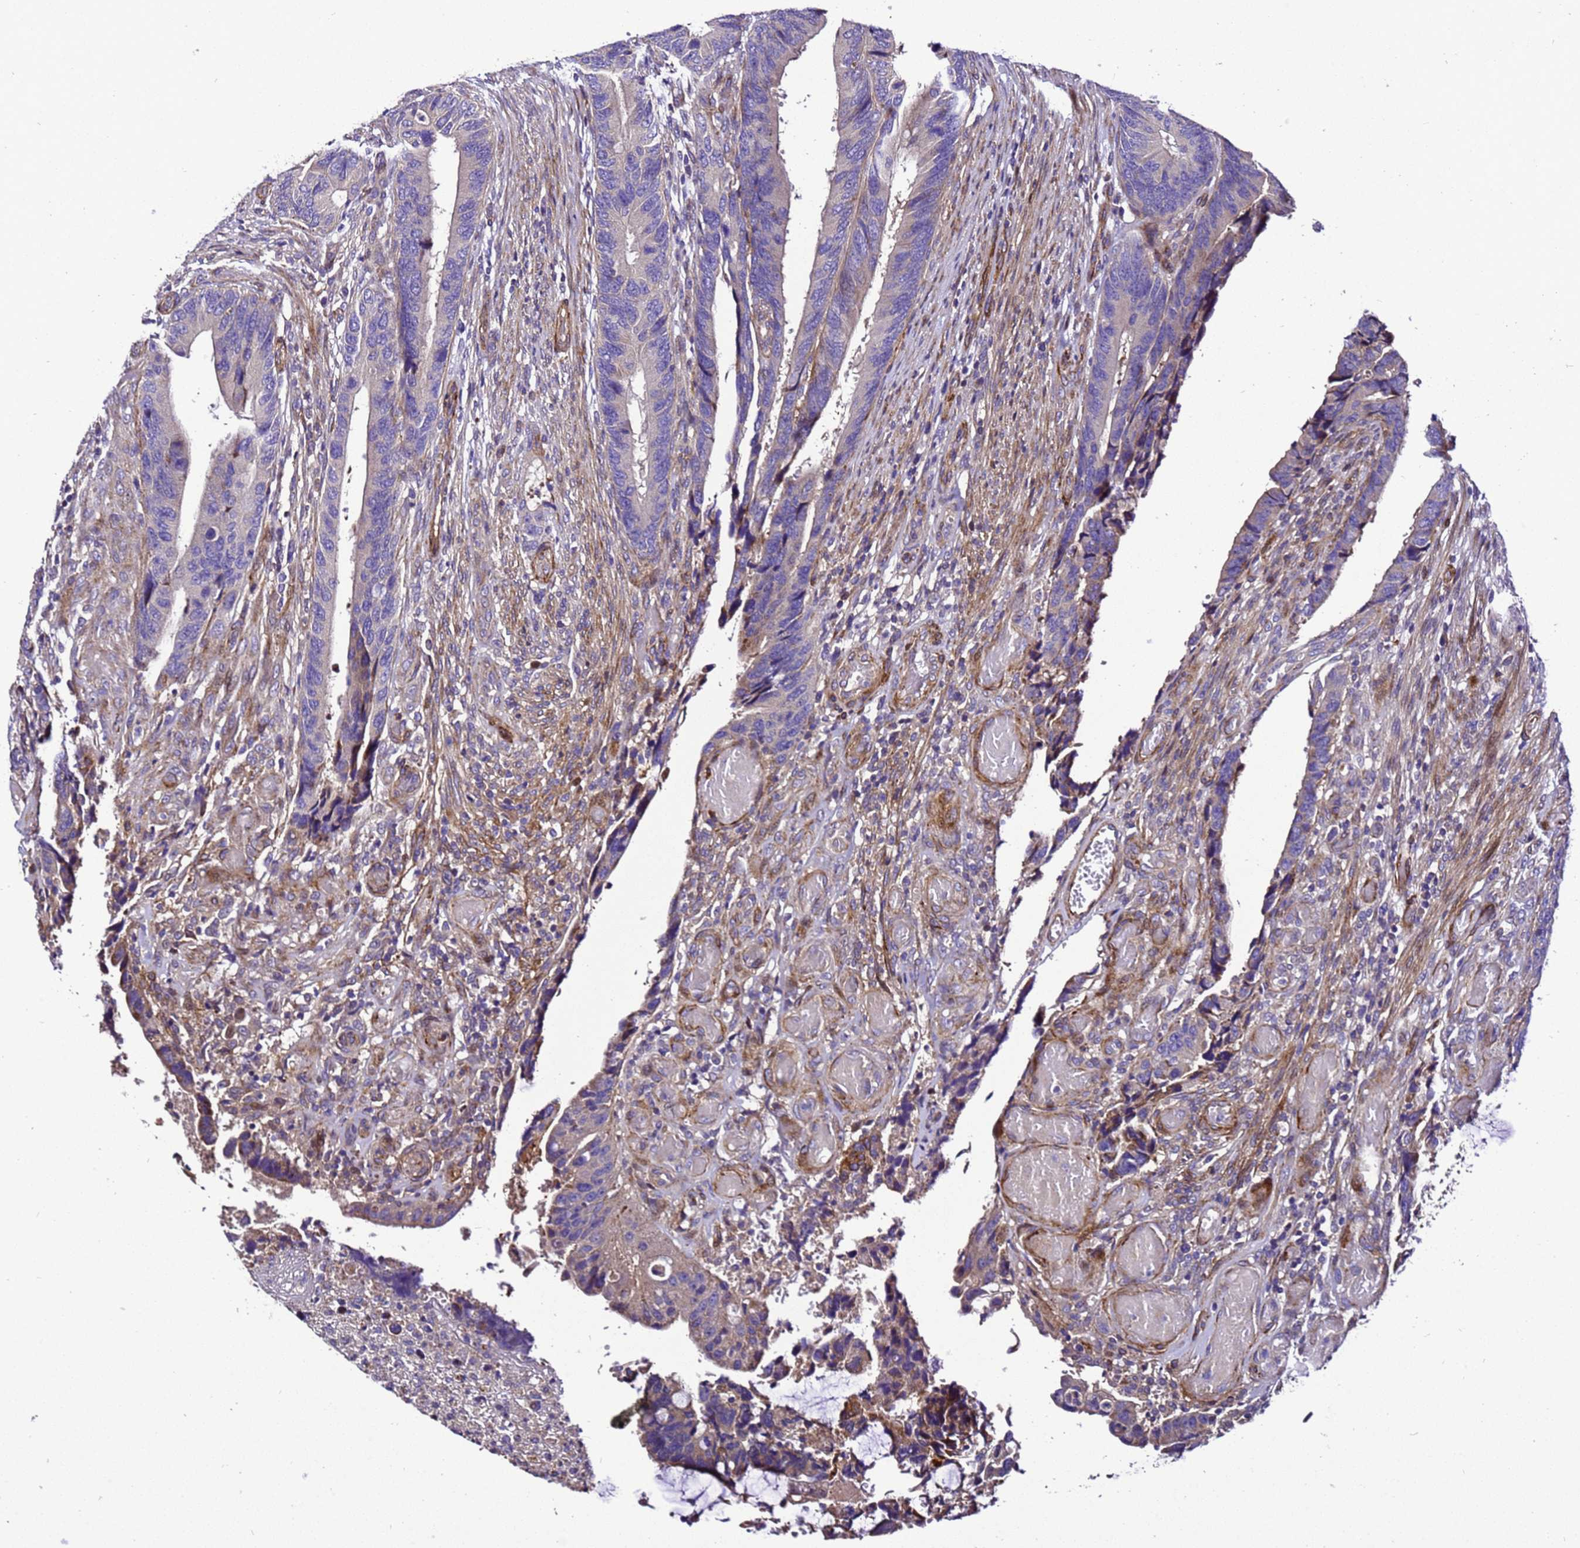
{"staining": {"intensity": "negative", "quantity": "none", "location": "none"}, "tissue": "colorectal cancer", "cell_type": "Tumor cells", "image_type": "cancer", "snomed": [{"axis": "morphology", "description": "Adenocarcinoma, NOS"}, {"axis": "topography", "description": "Colon"}], "caption": "Colorectal adenocarcinoma stained for a protein using immunohistochemistry demonstrates no positivity tumor cells.", "gene": "ZNF417", "patient": {"sex": "male", "age": 87}}